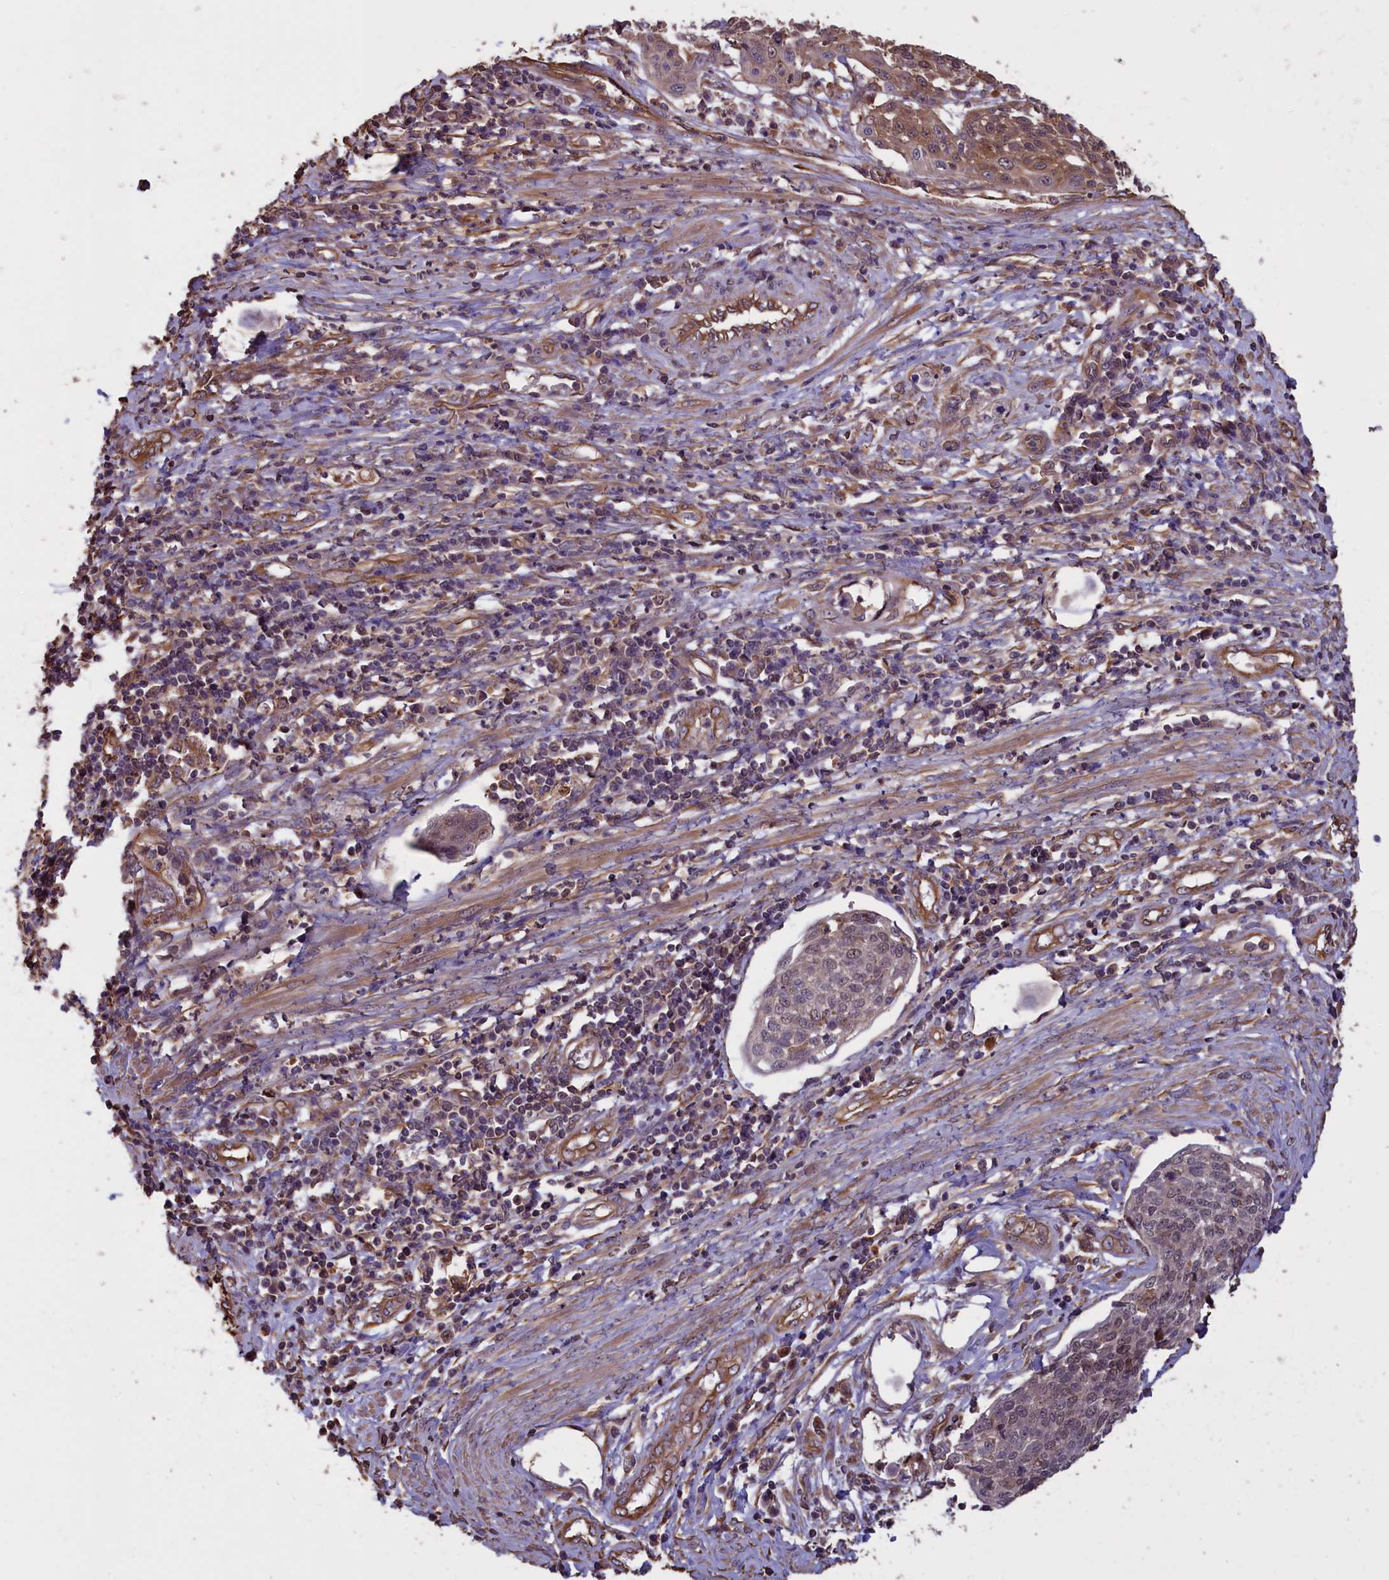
{"staining": {"intensity": "weak", "quantity": "25%-75%", "location": "cytoplasmic/membranous,nuclear"}, "tissue": "cervical cancer", "cell_type": "Tumor cells", "image_type": "cancer", "snomed": [{"axis": "morphology", "description": "Squamous cell carcinoma, NOS"}, {"axis": "topography", "description": "Cervix"}], "caption": "Protein expression by IHC displays weak cytoplasmic/membranous and nuclear expression in about 25%-75% of tumor cells in squamous cell carcinoma (cervical).", "gene": "DAPK3", "patient": {"sex": "female", "age": 34}}